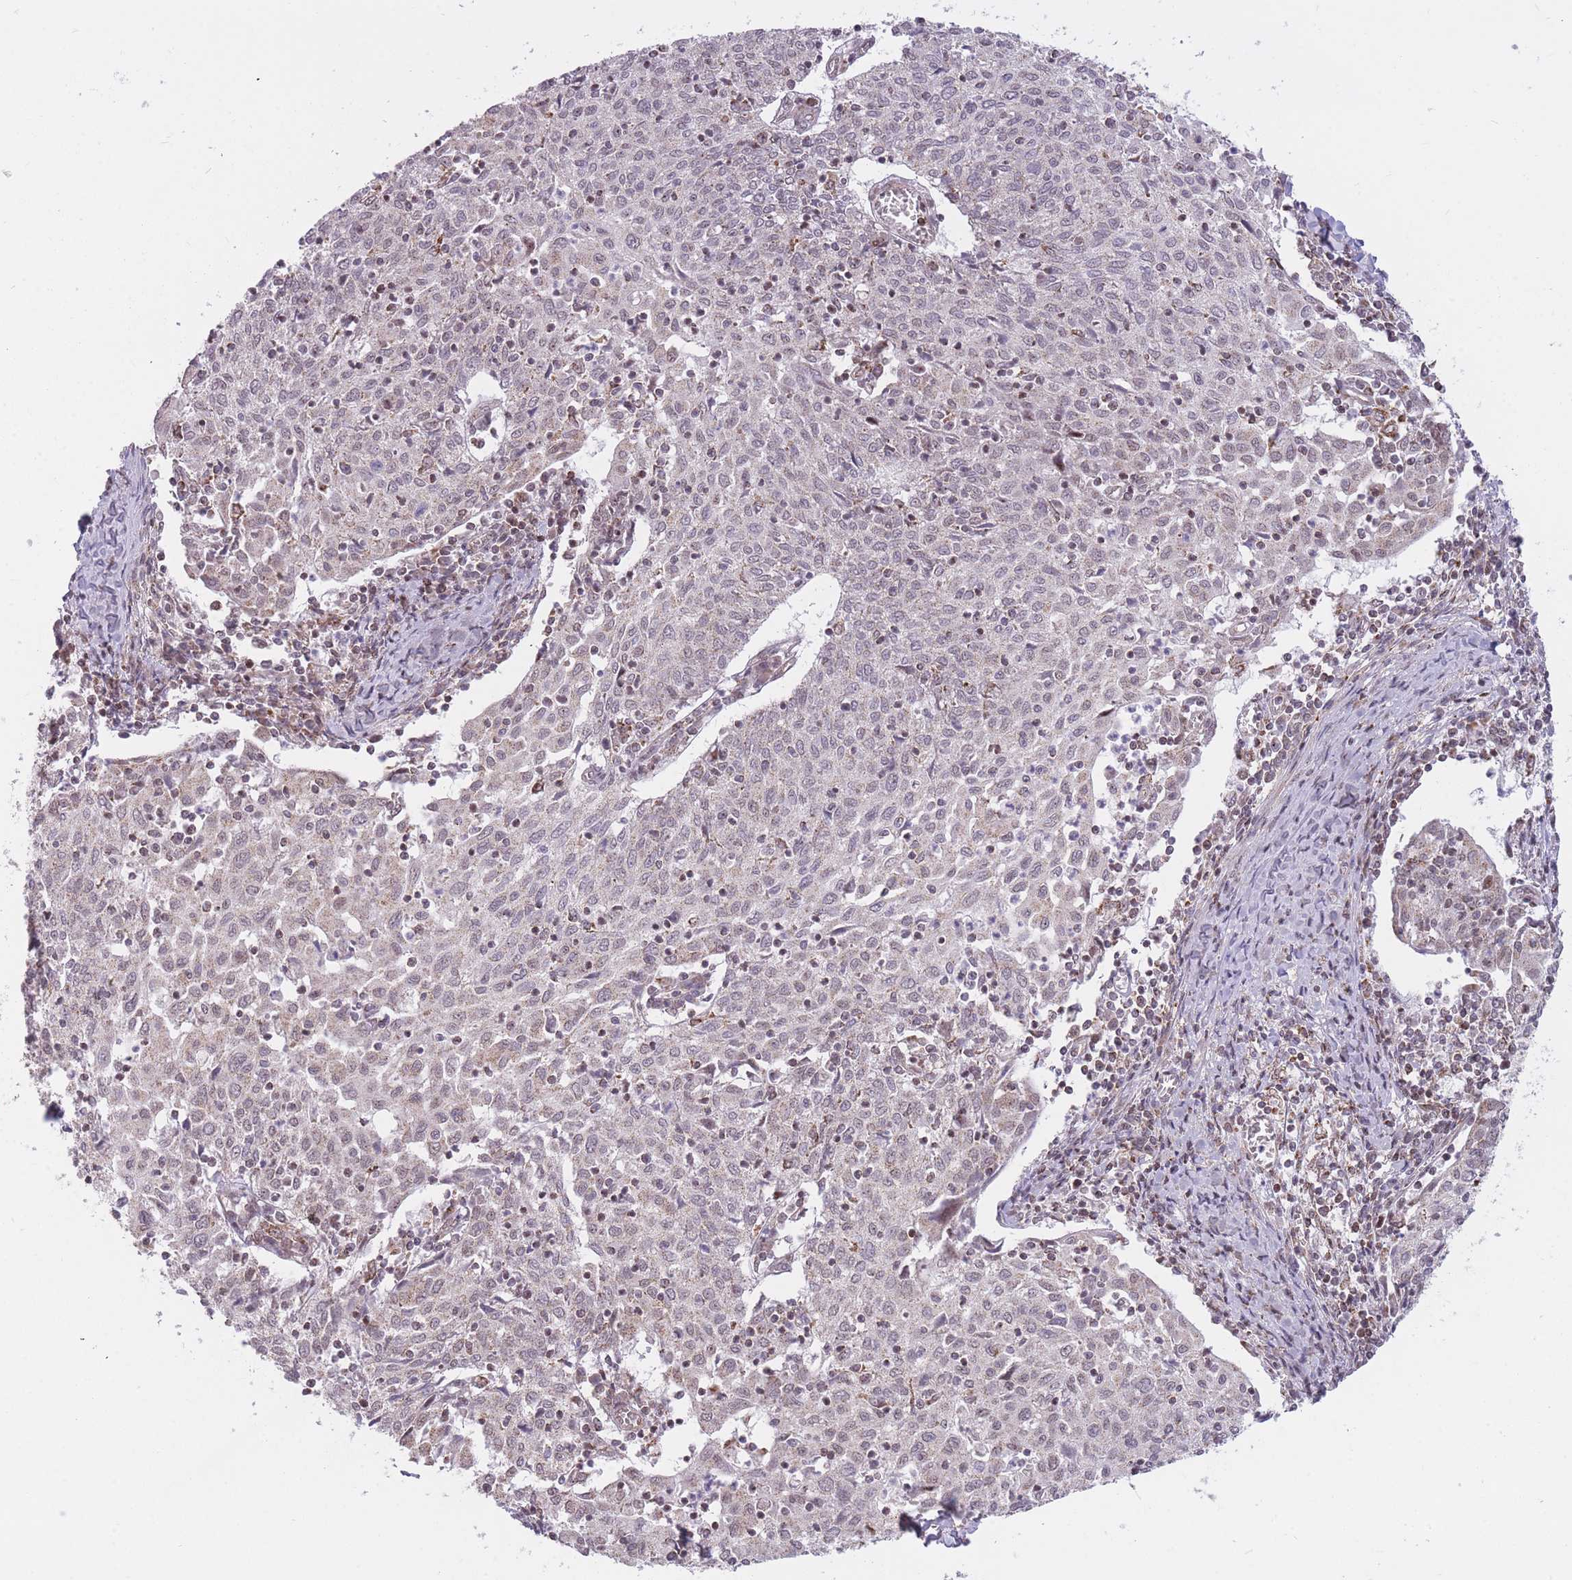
{"staining": {"intensity": "moderate", "quantity": "<25%", "location": "cytoplasmic/membranous"}, "tissue": "cervical cancer", "cell_type": "Tumor cells", "image_type": "cancer", "snomed": [{"axis": "morphology", "description": "Squamous cell carcinoma, NOS"}, {"axis": "topography", "description": "Cervix"}], "caption": "Approximately <25% of tumor cells in cervical cancer (squamous cell carcinoma) display moderate cytoplasmic/membranous protein expression as visualized by brown immunohistochemical staining.", "gene": "DPYSL4", "patient": {"sex": "female", "age": 52}}